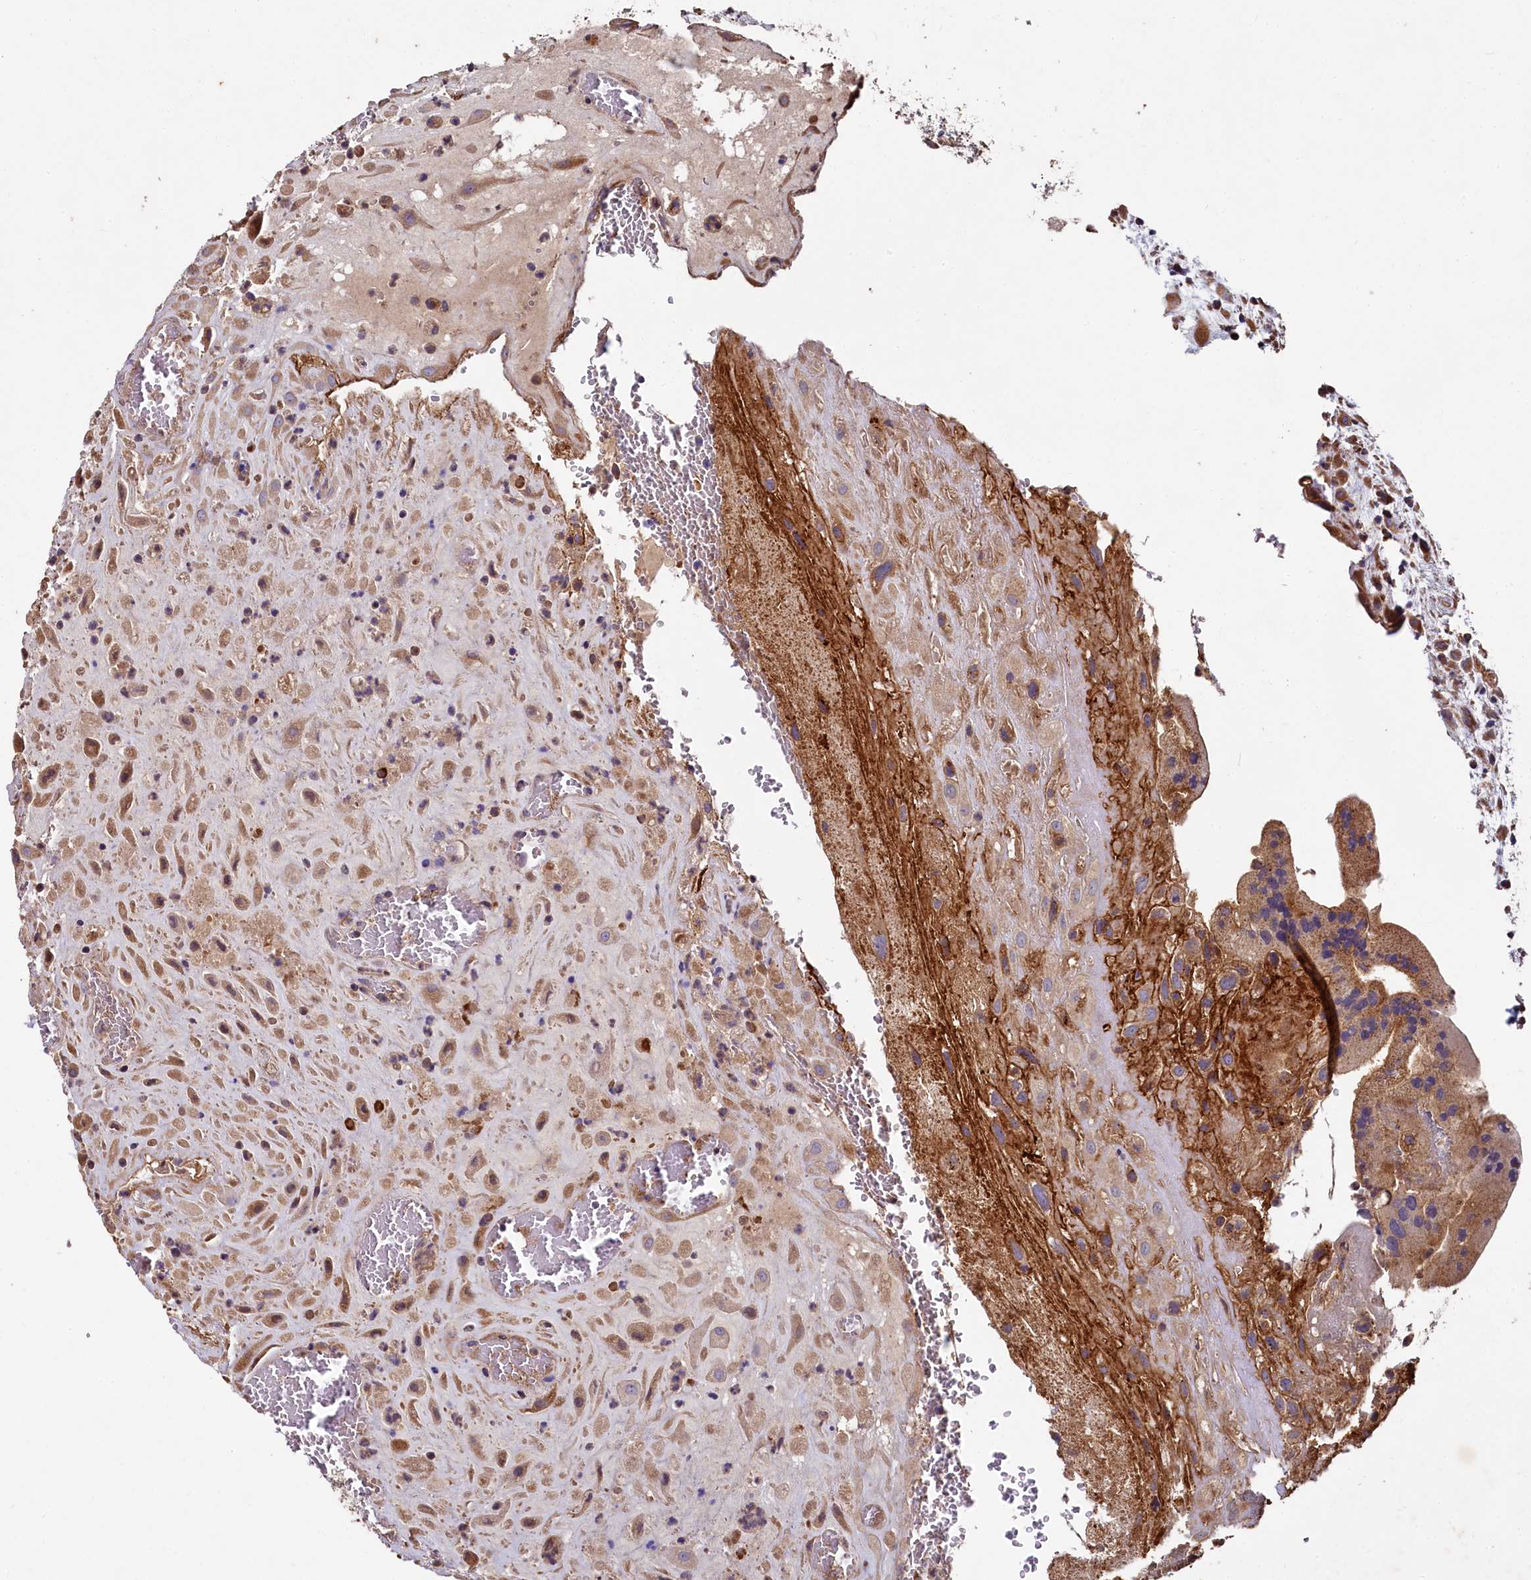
{"staining": {"intensity": "moderate", "quantity": ">75%", "location": "cytoplasmic/membranous"}, "tissue": "placenta", "cell_type": "Decidual cells", "image_type": "normal", "snomed": [{"axis": "morphology", "description": "Normal tissue, NOS"}, {"axis": "topography", "description": "Placenta"}], "caption": "DAB (3,3'-diaminobenzidine) immunohistochemical staining of unremarkable placenta reveals moderate cytoplasmic/membranous protein staining in approximately >75% of decidual cells. (Stains: DAB (3,3'-diaminobenzidine) in brown, nuclei in blue, Microscopy: brightfield microscopy at high magnification).", "gene": "SPRYD3", "patient": {"sex": "female", "age": 35}}